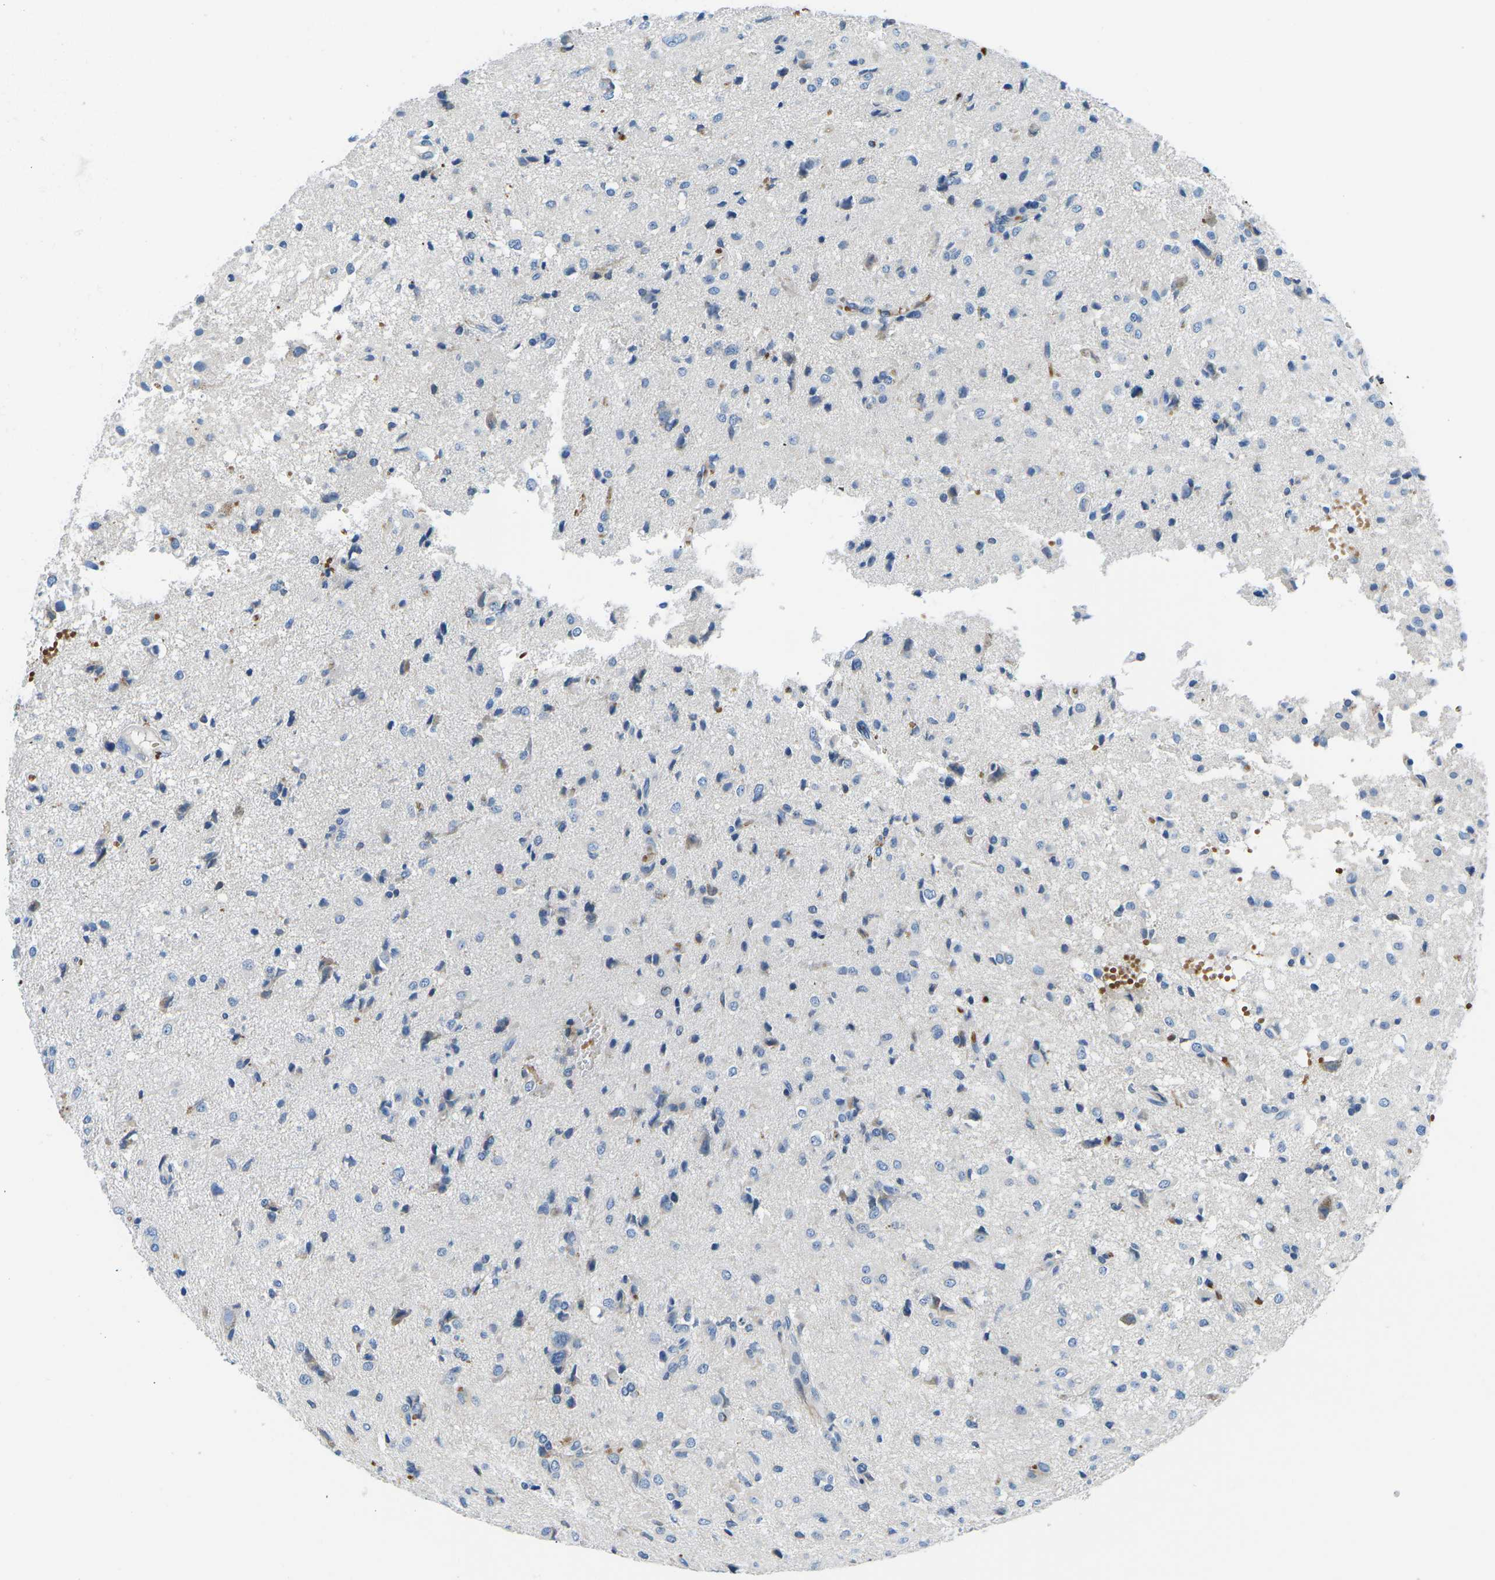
{"staining": {"intensity": "negative", "quantity": "none", "location": "none"}, "tissue": "glioma", "cell_type": "Tumor cells", "image_type": "cancer", "snomed": [{"axis": "morphology", "description": "Glioma, malignant, High grade"}, {"axis": "topography", "description": "Brain"}], "caption": "Tumor cells are negative for protein expression in human malignant high-grade glioma.", "gene": "TM6SF1", "patient": {"sex": "female", "age": 59}}